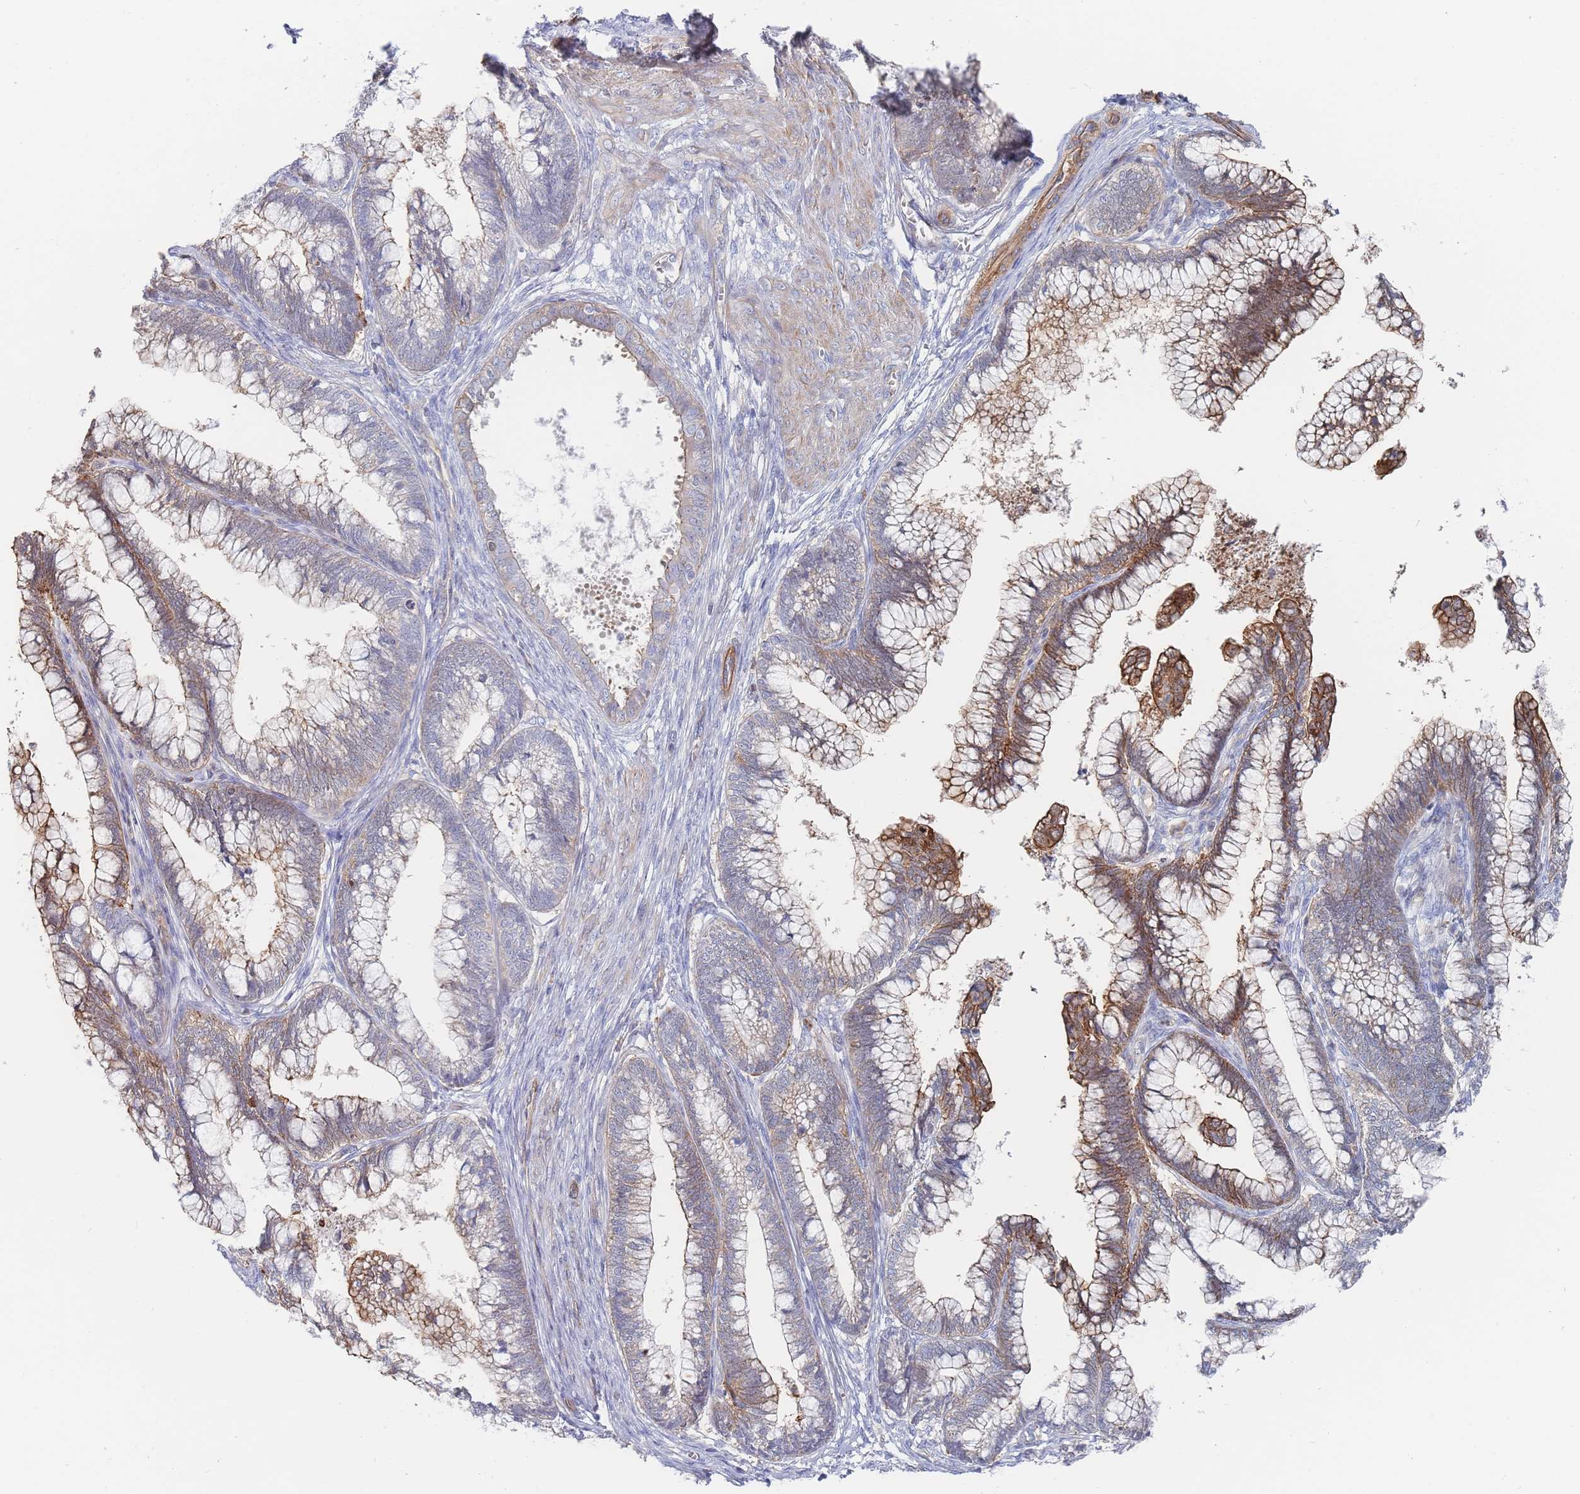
{"staining": {"intensity": "moderate", "quantity": "25%-75%", "location": "cytoplasmic/membranous,nuclear"}, "tissue": "cervical cancer", "cell_type": "Tumor cells", "image_type": "cancer", "snomed": [{"axis": "morphology", "description": "Adenocarcinoma, NOS"}, {"axis": "topography", "description": "Cervix"}], "caption": "Human adenocarcinoma (cervical) stained with a protein marker demonstrates moderate staining in tumor cells.", "gene": "G6PC1", "patient": {"sex": "female", "age": 44}}